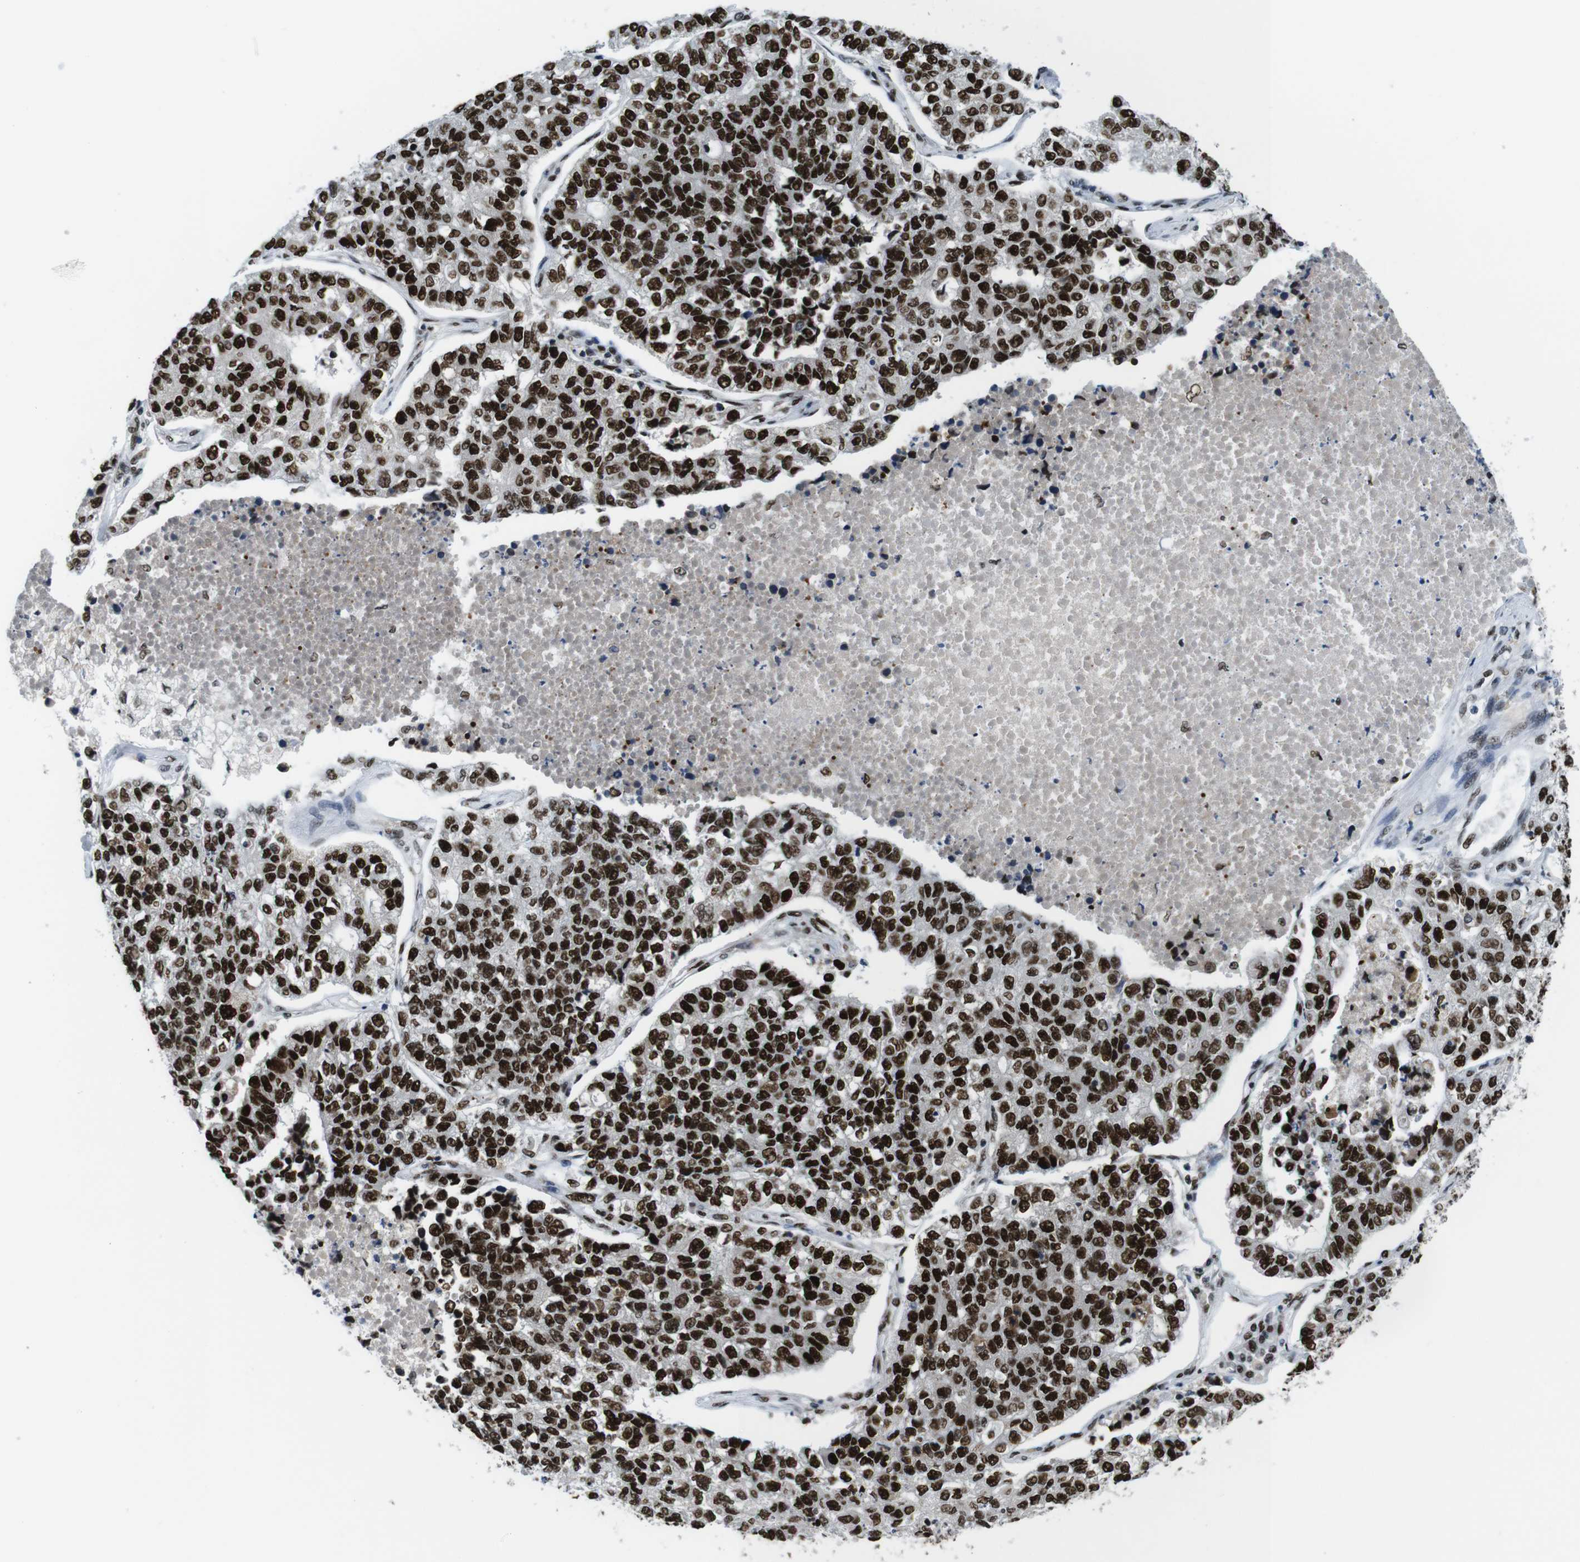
{"staining": {"intensity": "strong", "quantity": ">75%", "location": "nuclear"}, "tissue": "lung cancer", "cell_type": "Tumor cells", "image_type": "cancer", "snomed": [{"axis": "morphology", "description": "Adenocarcinoma, NOS"}, {"axis": "topography", "description": "Lung"}], "caption": "Immunohistochemistry (IHC) photomicrograph of lung cancer stained for a protein (brown), which shows high levels of strong nuclear positivity in about >75% of tumor cells.", "gene": "PSME3", "patient": {"sex": "male", "age": 49}}